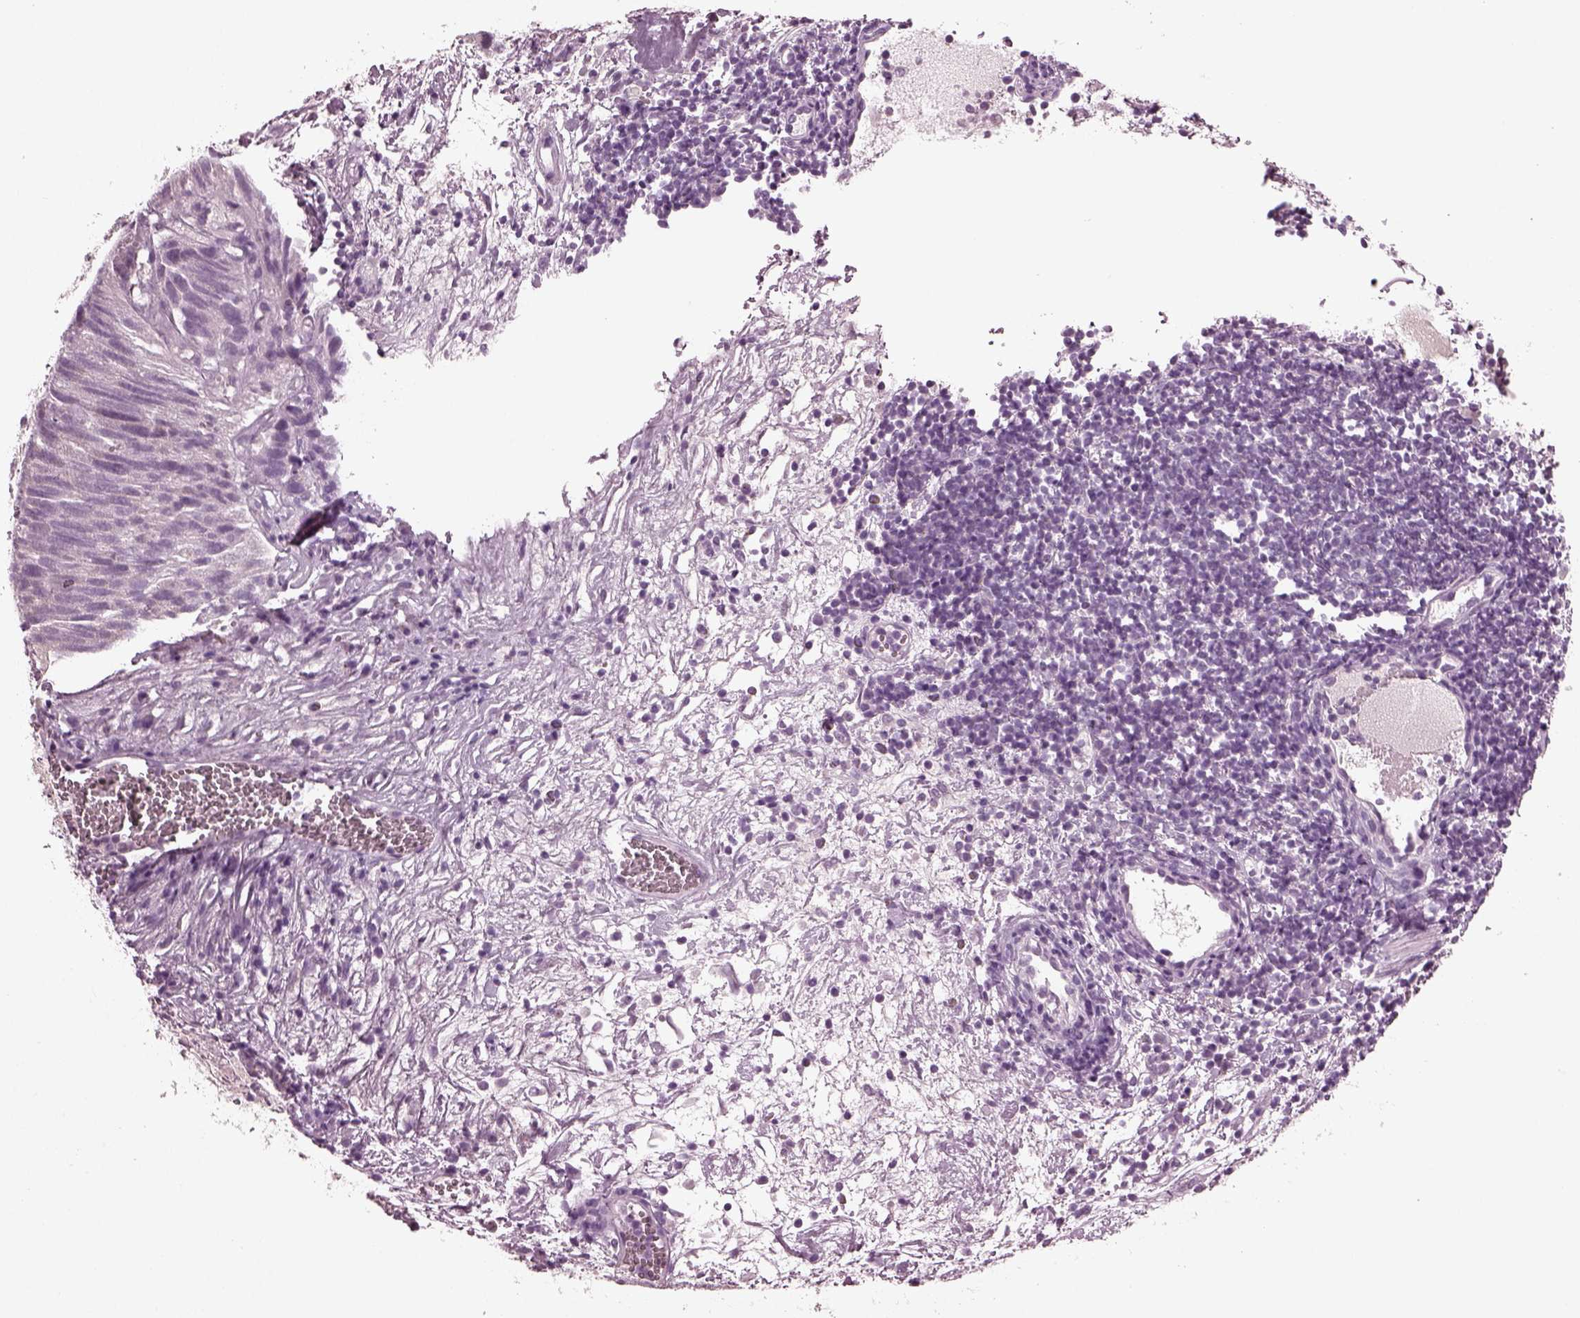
{"staining": {"intensity": "negative", "quantity": "none", "location": "none"}, "tissue": "urothelial cancer", "cell_type": "Tumor cells", "image_type": "cancer", "snomed": [{"axis": "morphology", "description": "Urothelial carcinoma, Low grade"}, {"axis": "topography", "description": "Urinary bladder"}], "caption": "This photomicrograph is of urothelial cancer stained with immunohistochemistry (IHC) to label a protein in brown with the nuclei are counter-stained blue. There is no expression in tumor cells.", "gene": "MIB2", "patient": {"sex": "female", "age": 69}}